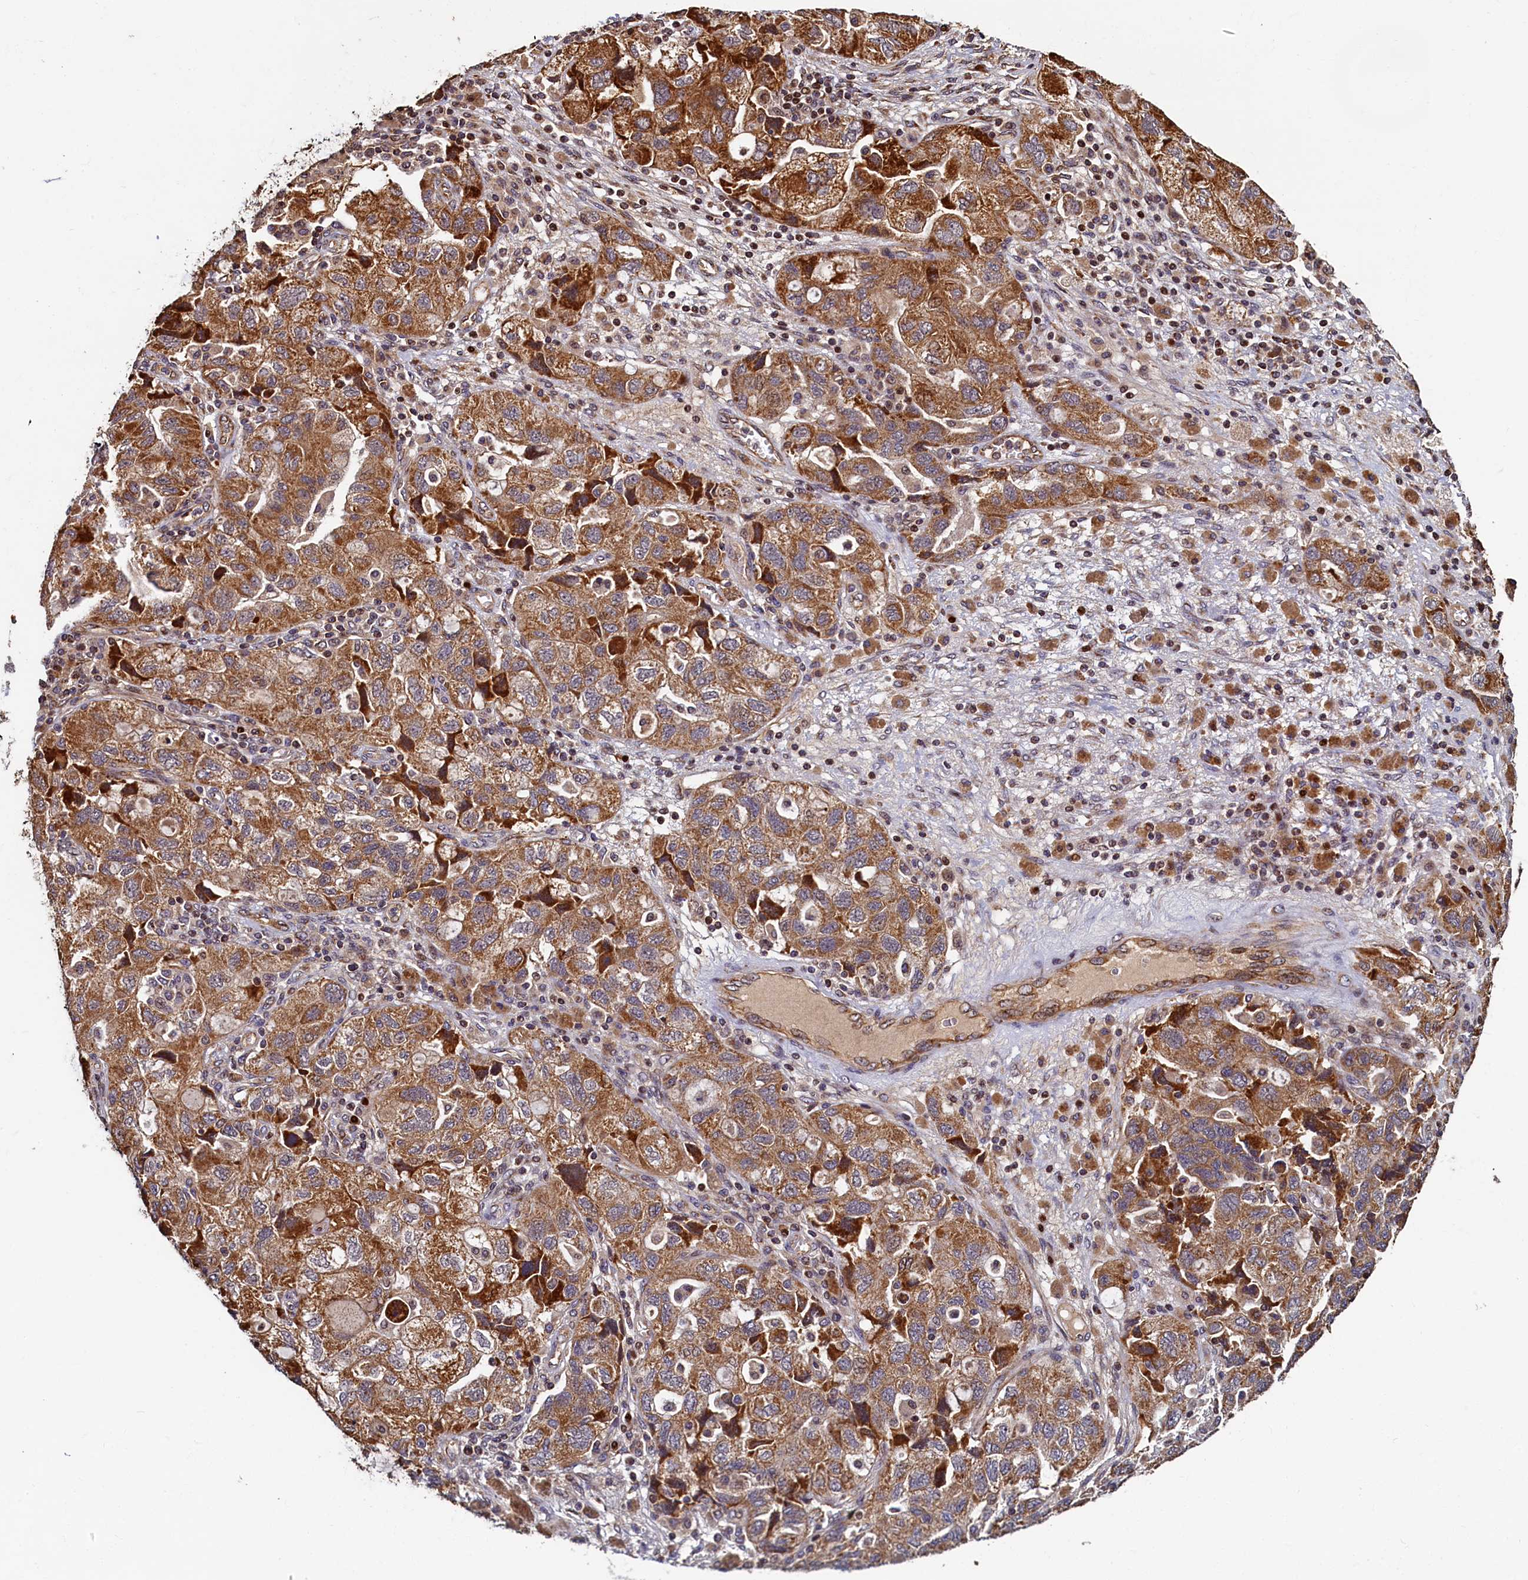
{"staining": {"intensity": "moderate", "quantity": ">75%", "location": "cytoplasmic/membranous"}, "tissue": "ovarian cancer", "cell_type": "Tumor cells", "image_type": "cancer", "snomed": [{"axis": "morphology", "description": "Carcinoma, NOS"}, {"axis": "morphology", "description": "Cystadenocarcinoma, serous, NOS"}, {"axis": "topography", "description": "Ovary"}], "caption": "A brown stain highlights moderate cytoplasmic/membranous expression of a protein in ovarian cancer tumor cells. (Stains: DAB in brown, nuclei in blue, Microscopy: brightfield microscopy at high magnification).", "gene": "NCKAP5L", "patient": {"sex": "female", "age": 69}}